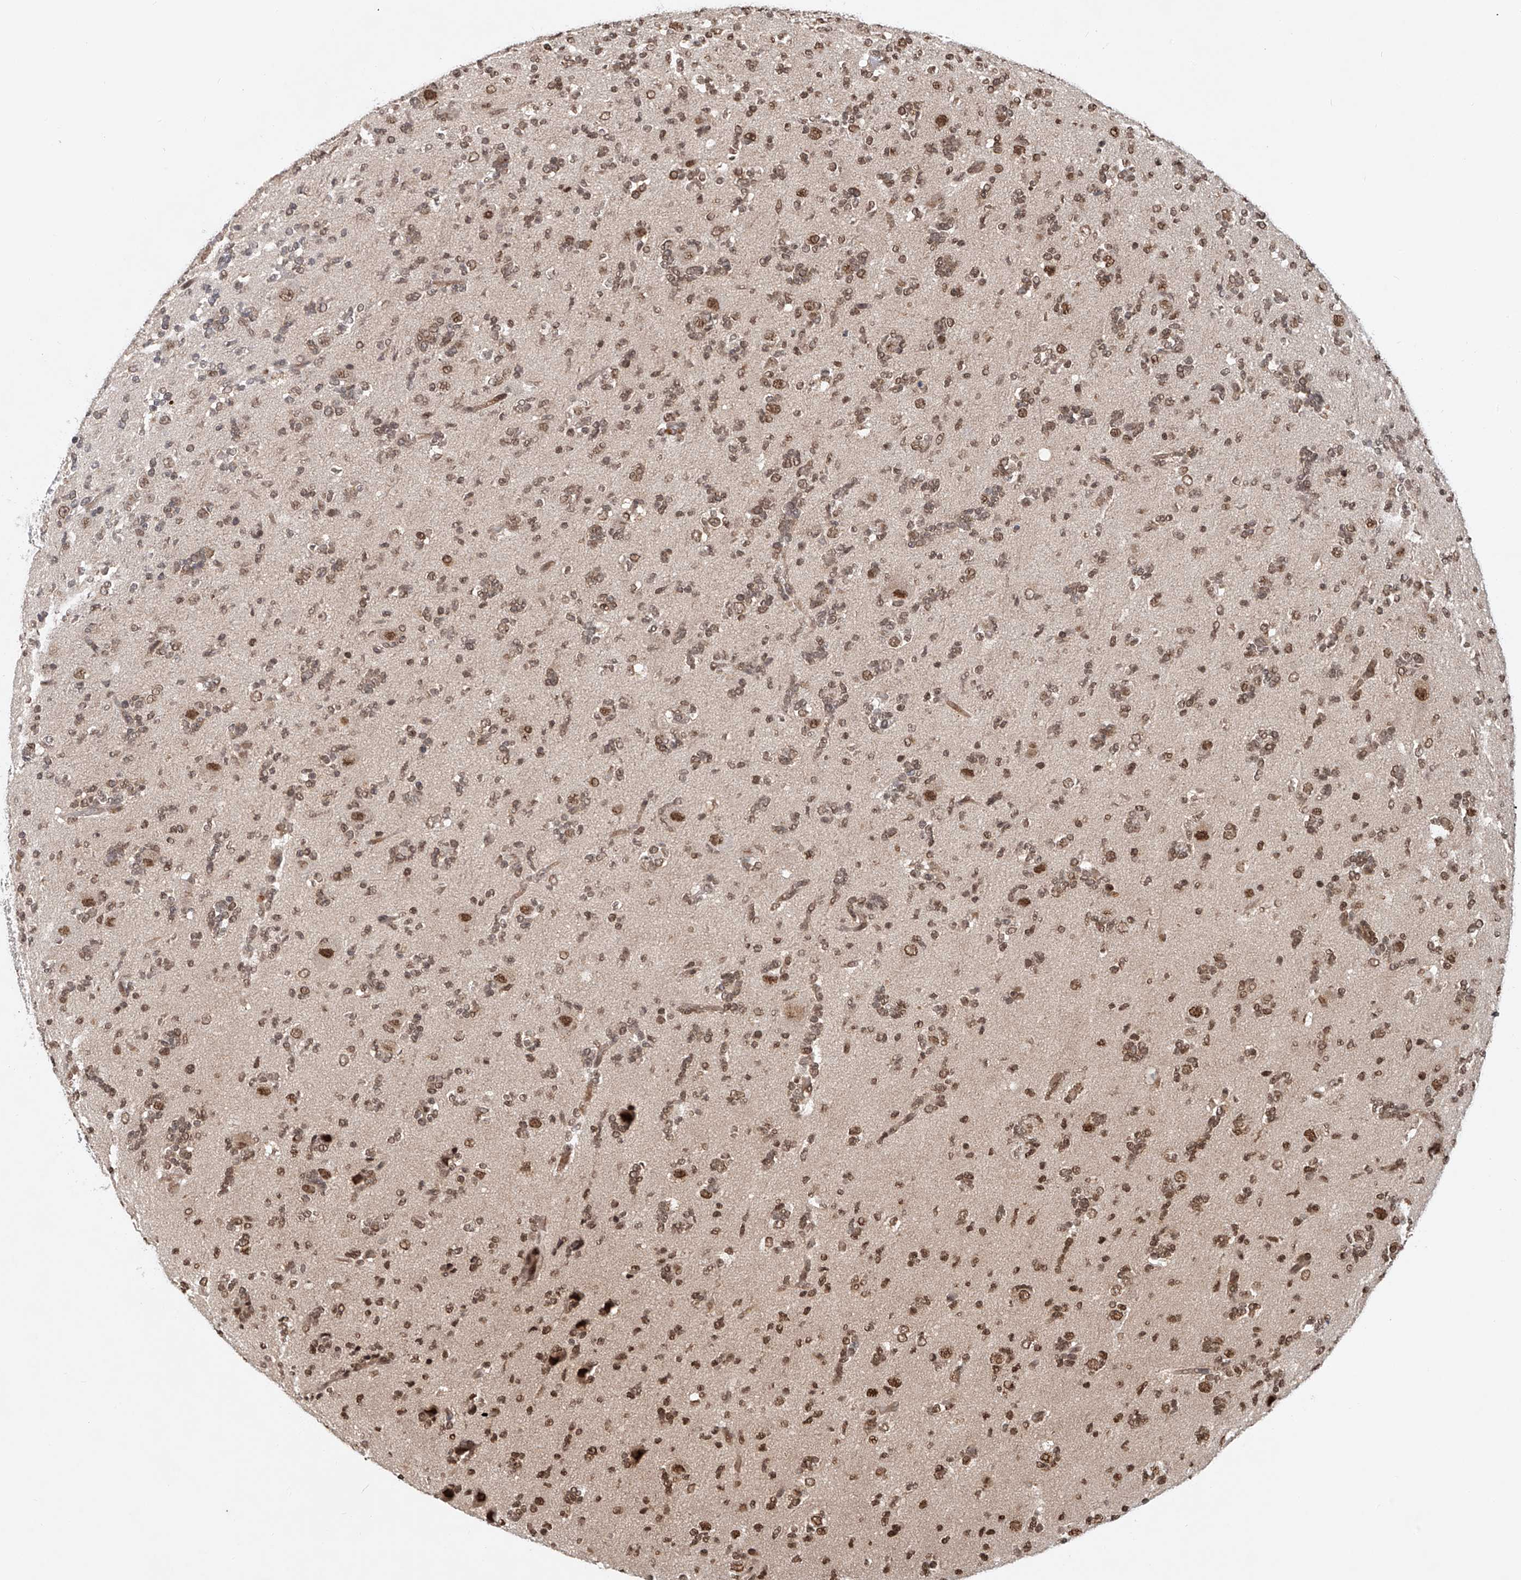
{"staining": {"intensity": "moderate", "quantity": ">75%", "location": "nuclear"}, "tissue": "glioma", "cell_type": "Tumor cells", "image_type": "cancer", "snomed": [{"axis": "morphology", "description": "Glioma, malignant, High grade"}, {"axis": "topography", "description": "Brain"}], "caption": "Immunohistochemical staining of human malignant glioma (high-grade) displays moderate nuclear protein expression in about >75% of tumor cells.", "gene": "ZNF470", "patient": {"sex": "female", "age": 62}}